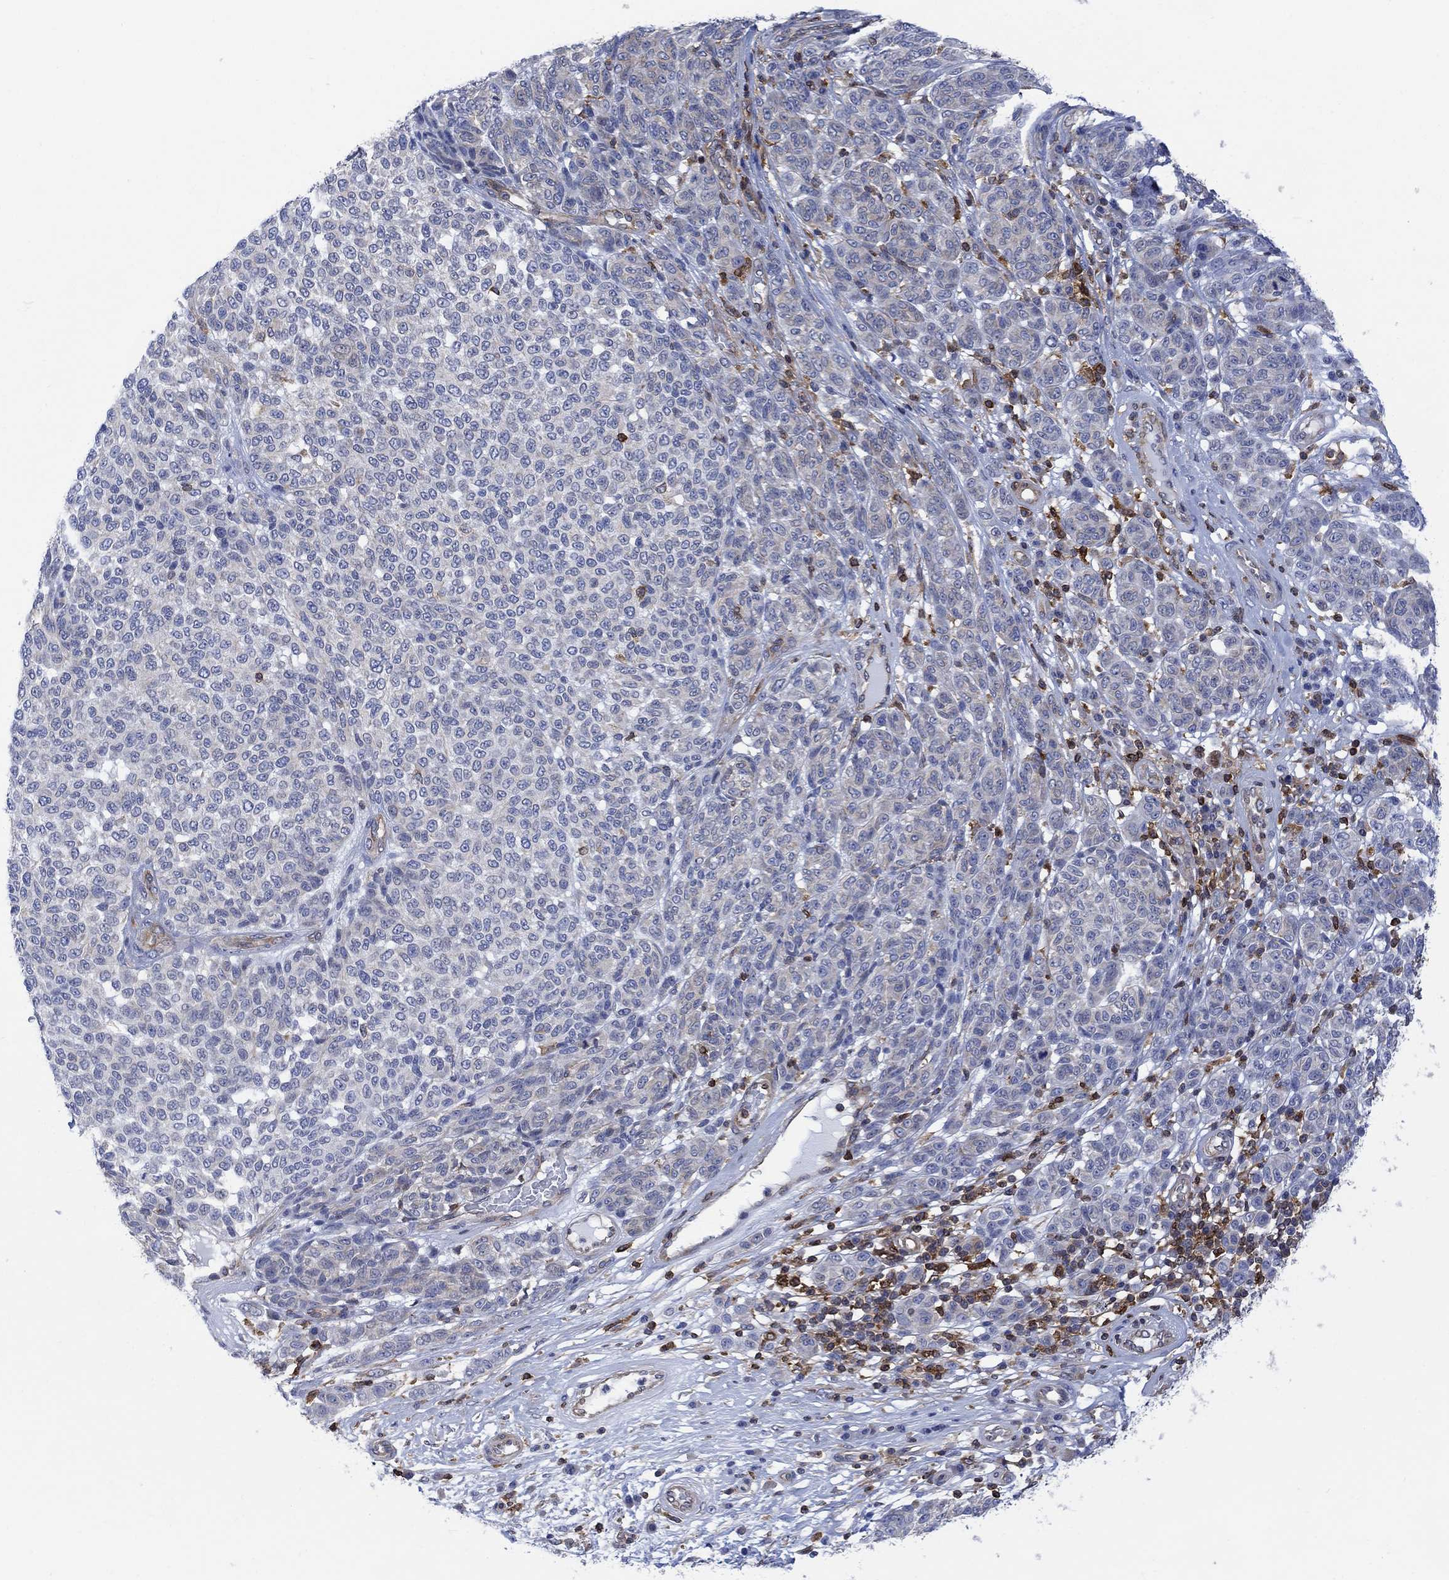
{"staining": {"intensity": "negative", "quantity": "none", "location": "none"}, "tissue": "melanoma", "cell_type": "Tumor cells", "image_type": "cancer", "snomed": [{"axis": "morphology", "description": "Malignant melanoma, NOS"}, {"axis": "topography", "description": "Skin"}], "caption": "Human malignant melanoma stained for a protein using immunohistochemistry exhibits no staining in tumor cells.", "gene": "GBP5", "patient": {"sex": "male", "age": 59}}